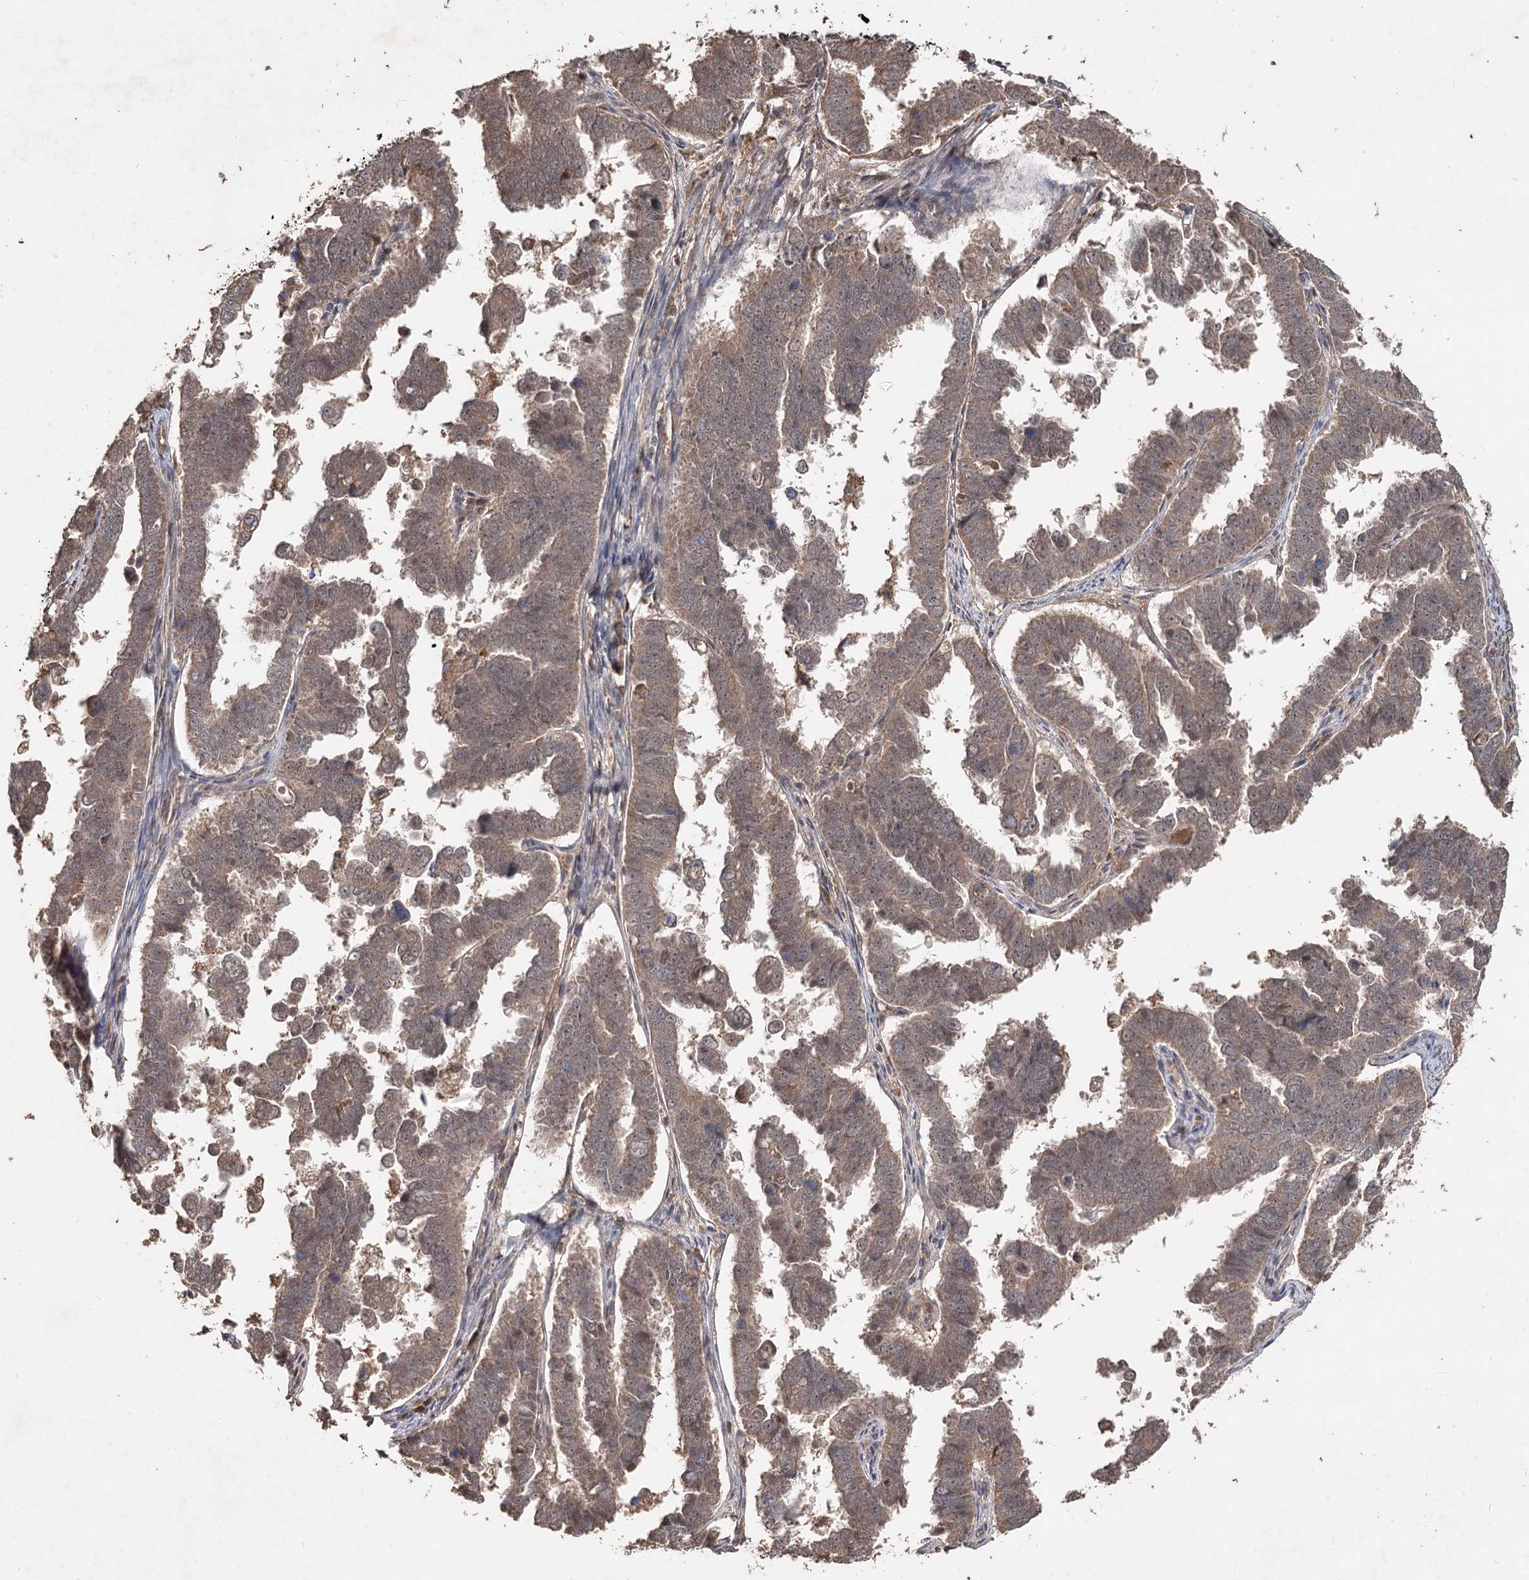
{"staining": {"intensity": "moderate", "quantity": ">75%", "location": "cytoplasmic/membranous,nuclear"}, "tissue": "endometrial cancer", "cell_type": "Tumor cells", "image_type": "cancer", "snomed": [{"axis": "morphology", "description": "Adenocarcinoma, NOS"}, {"axis": "topography", "description": "Endometrium"}], "caption": "The histopathology image demonstrates a brown stain indicating the presence of a protein in the cytoplasmic/membranous and nuclear of tumor cells in endometrial cancer (adenocarcinoma).", "gene": "FBXO7", "patient": {"sex": "female", "age": 75}}